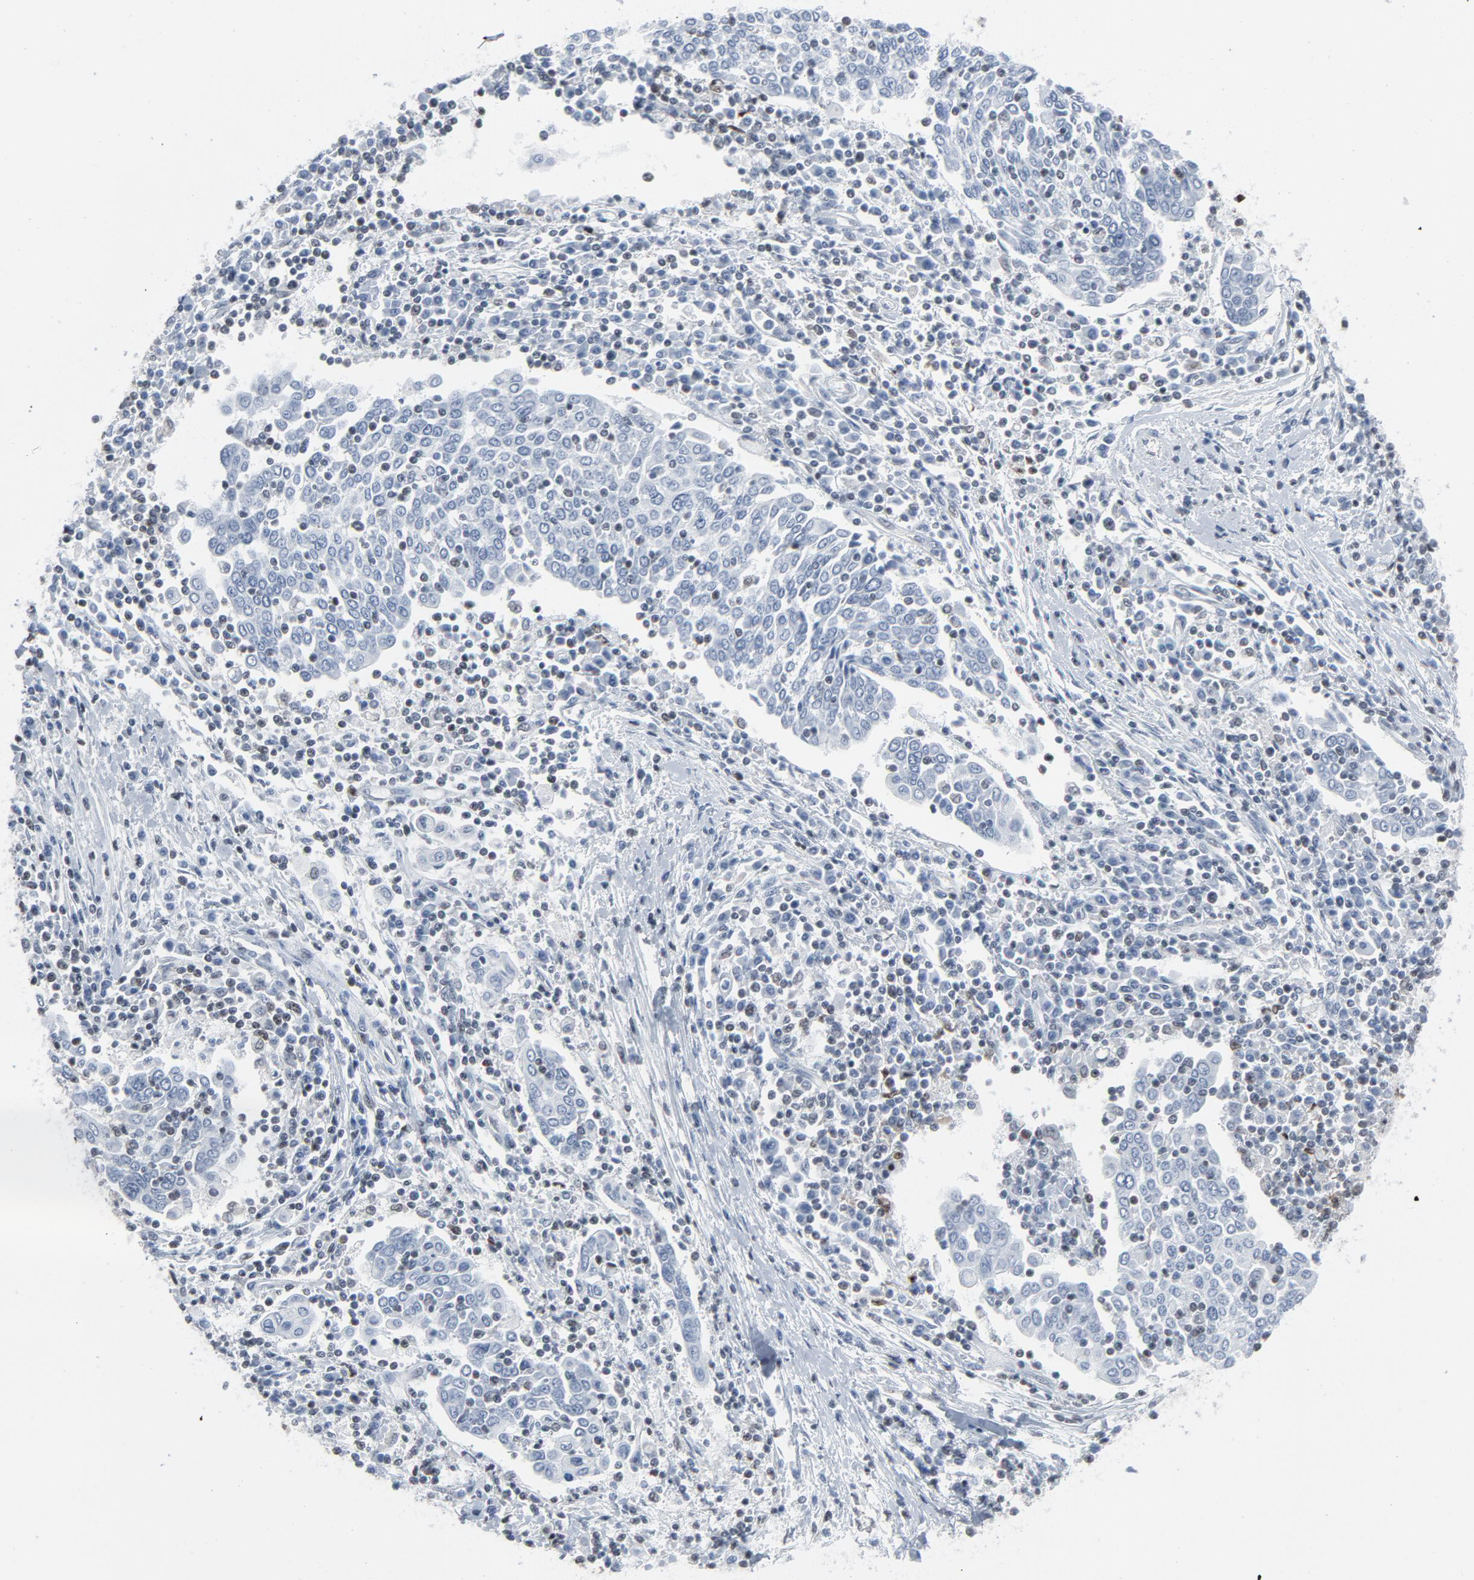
{"staining": {"intensity": "negative", "quantity": "none", "location": "none"}, "tissue": "cervical cancer", "cell_type": "Tumor cells", "image_type": "cancer", "snomed": [{"axis": "morphology", "description": "Squamous cell carcinoma, NOS"}, {"axis": "topography", "description": "Cervix"}], "caption": "This is an immunohistochemistry (IHC) micrograph of cervical cancer (squamous cell carcinoma). There is no expression in tumor cells.", "gene": "STAT5A", "patient": {"sex": "female", "age": 40}}